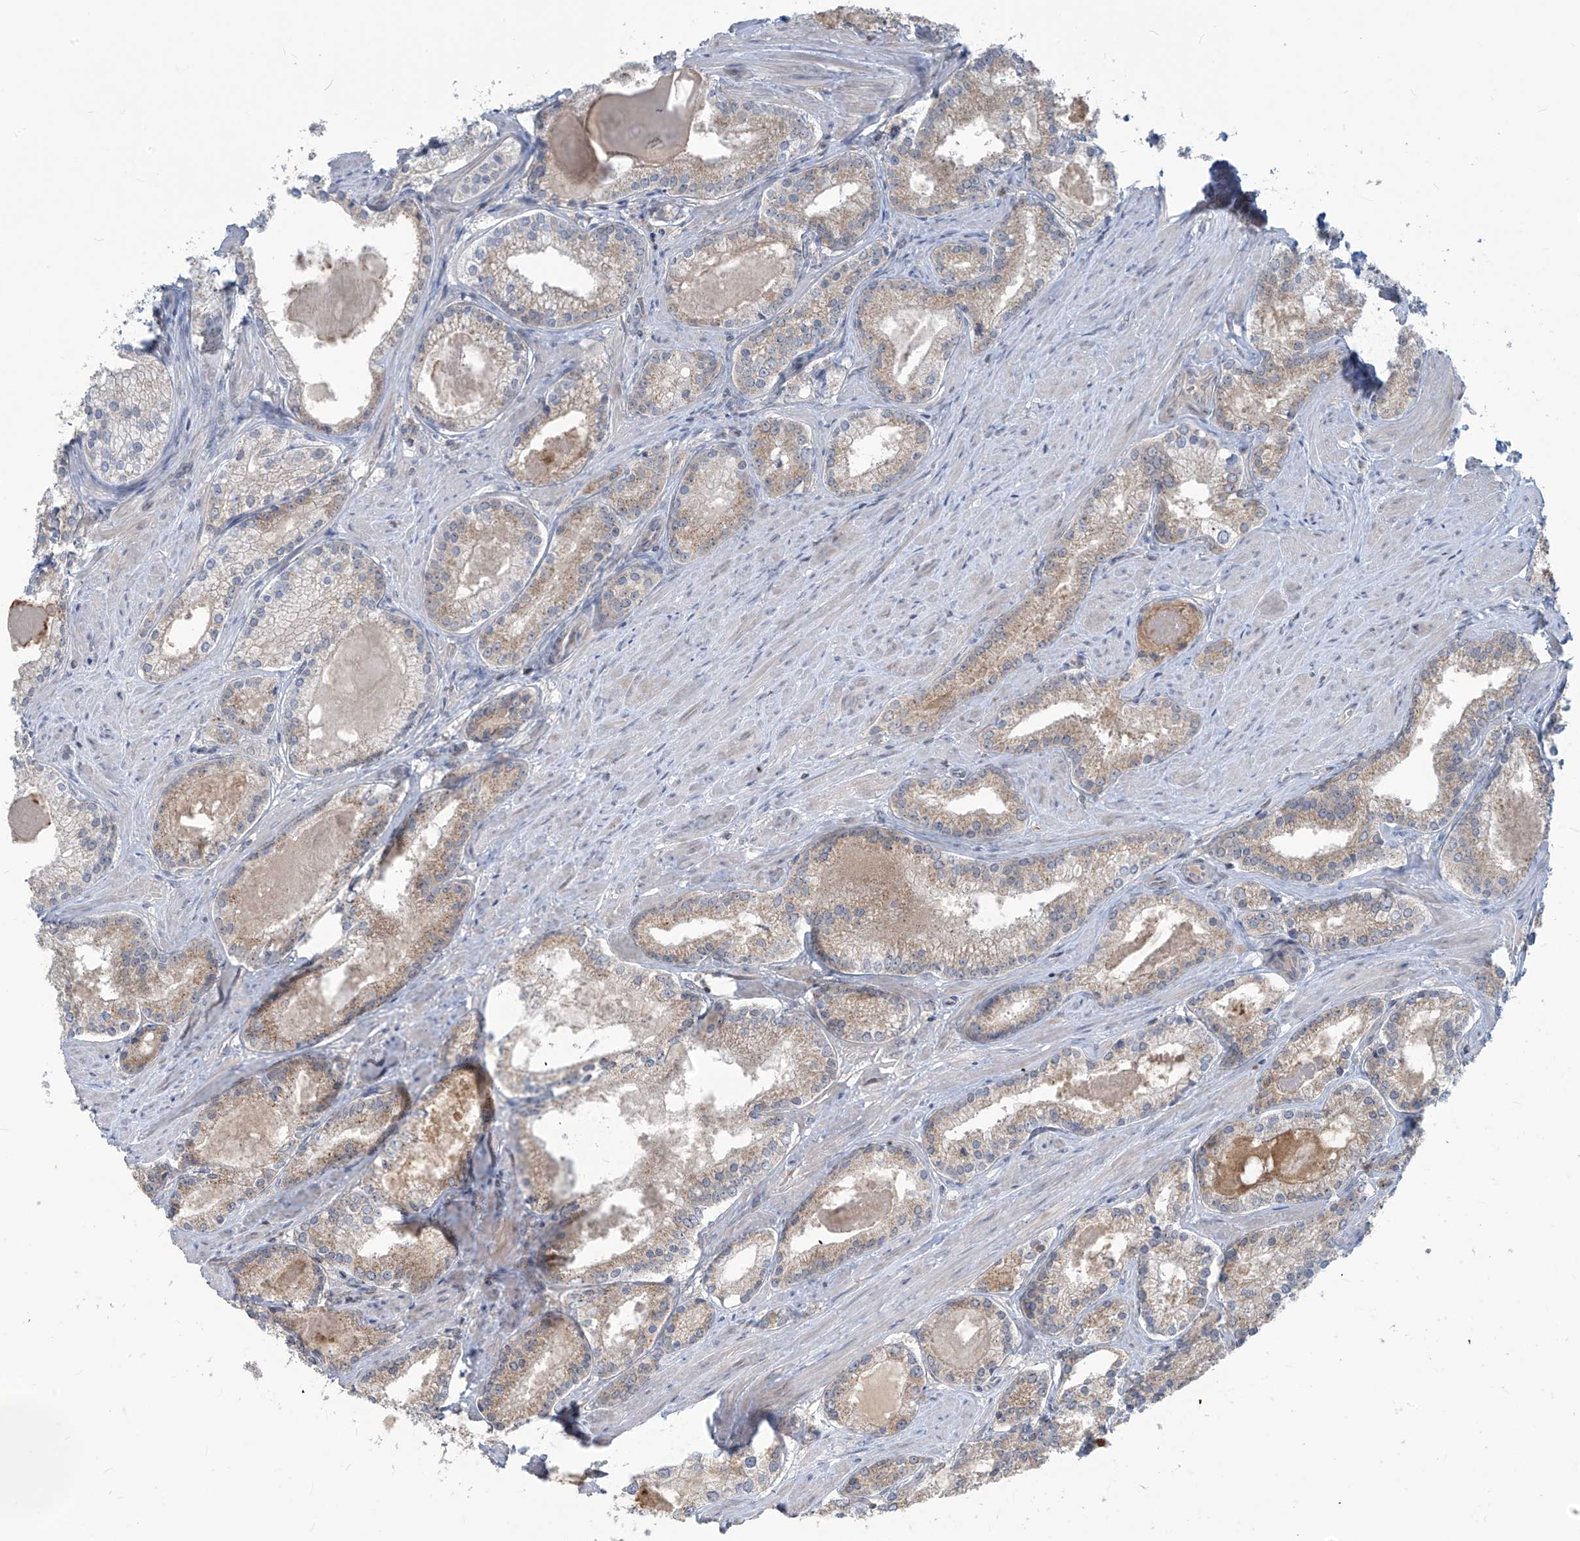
{"staining": {"intensity": "weak", "quantity": "25%-75%", "location": "cytoplasmic/membranous"}, "tissue": "prostate cancer", "cell_type": "Tumor cells", "image_type": "cancer", "snomed": [{"axis": "morphology", "description": "Adenocarcinoma, Low grade"}, {"axis": "topography", "description": "Prostate"}], "caption": "Immunohistochemical staining of prostate adenocarcinoma (low-grade) displays weak cytoplasmic/membranous protein positivity in approximately 25%-75% of tumor cells.", "gene": "PARVG", "patient": {"sex": "male", "age": 54}}